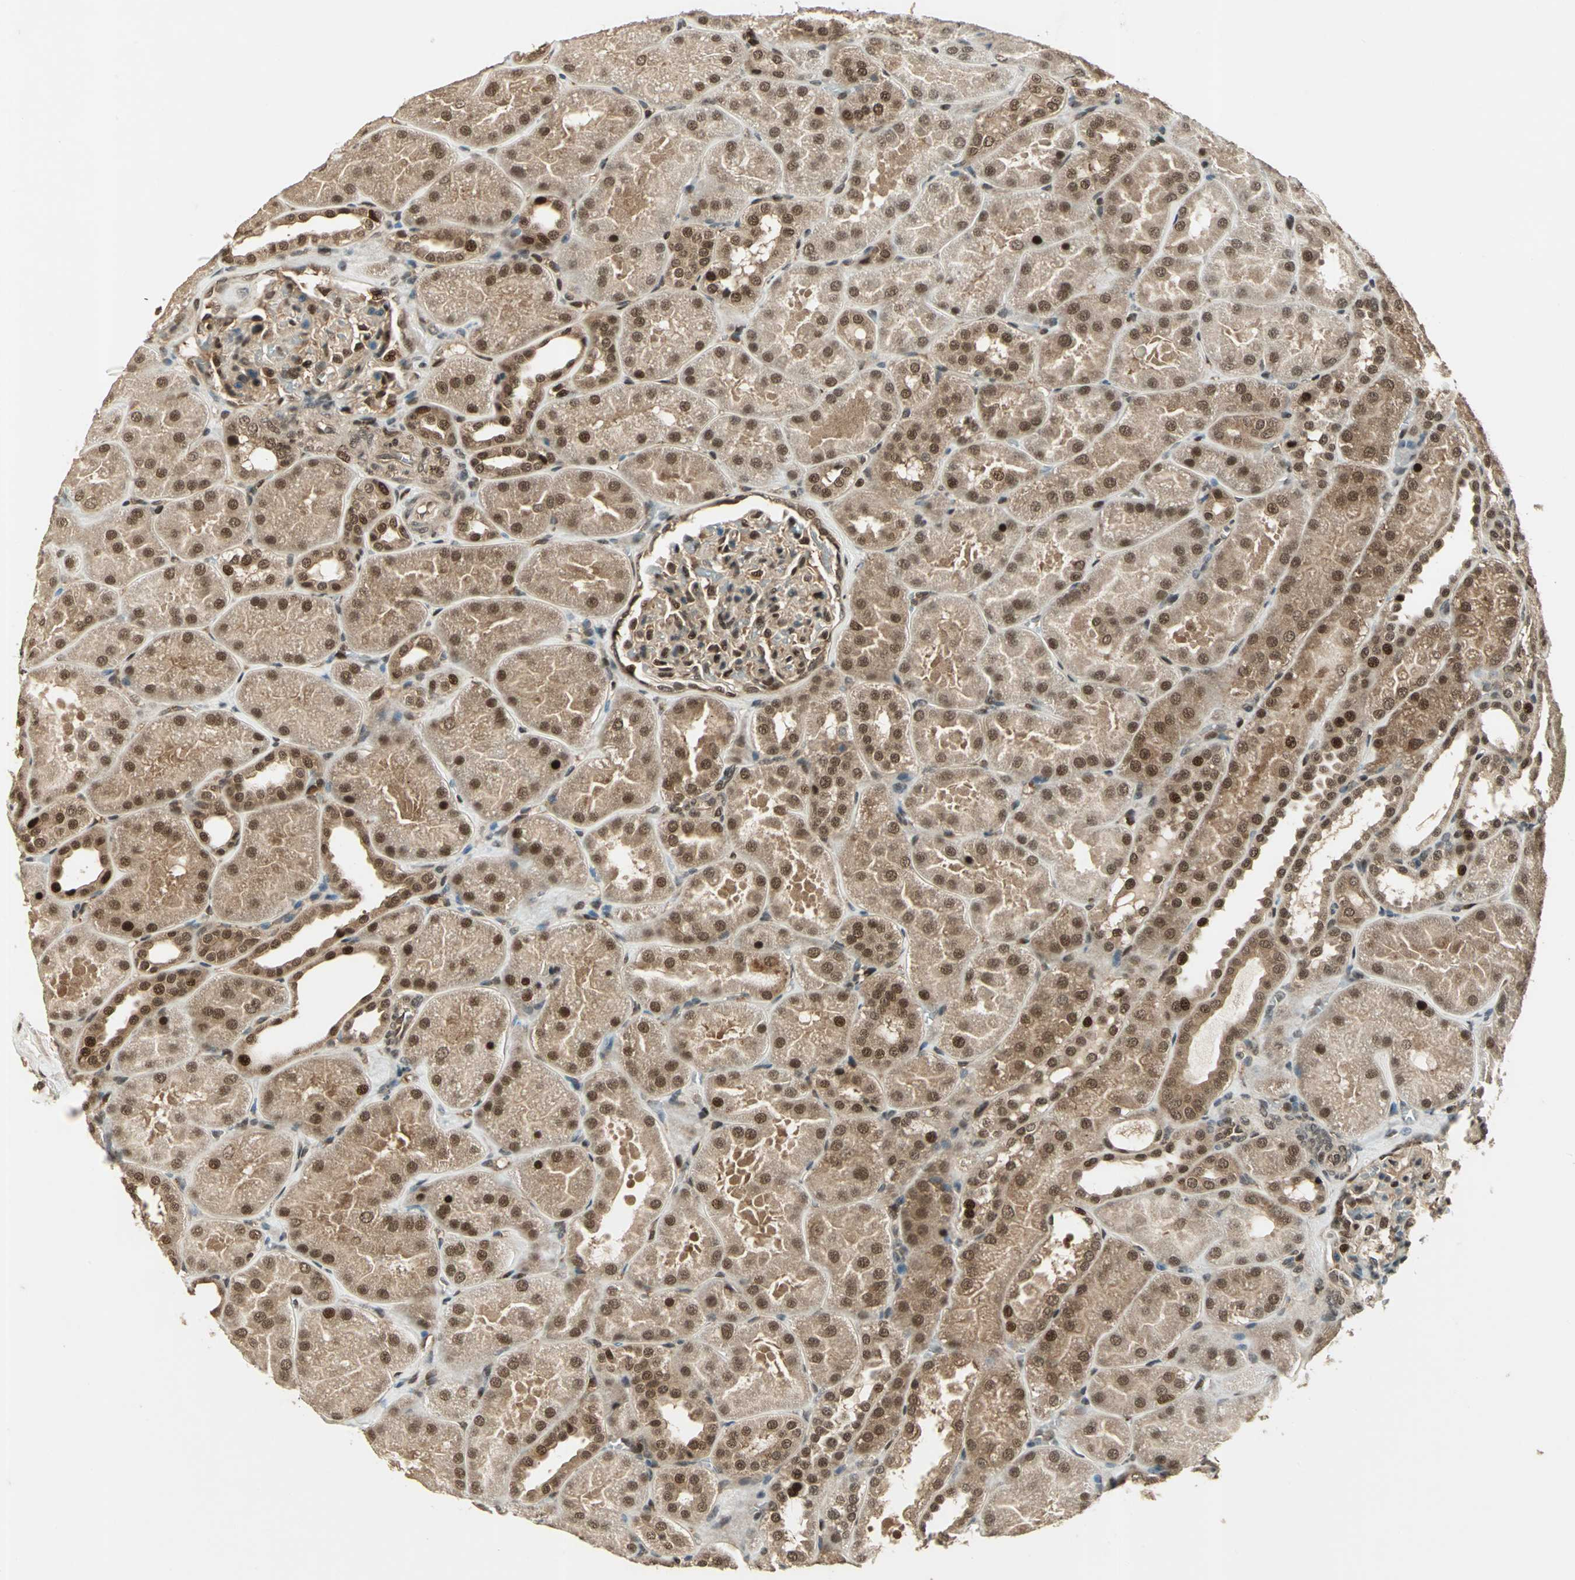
{"staining": {"intensity": "strong", "quantity": "25%-75%", "location": "cytoplasmic/membranous,nuclear"}, "tissue": "kidney", "cell_type": "Cells in glomeruli", "image_type": "normal", "snomed": [{"axis": "morphology", "description": "Normal tissue, NOS"}, {"axis": "topography", "description": "Kidney"}], "caption": "Cells in glomeruli exhibit high levels of strong cytoplasmic/membranous,nuclear staining in about 25%-75% of cells in benign kidney.", "gene": "PSMC3", "patient": {"sex": "male", "age": 28}}